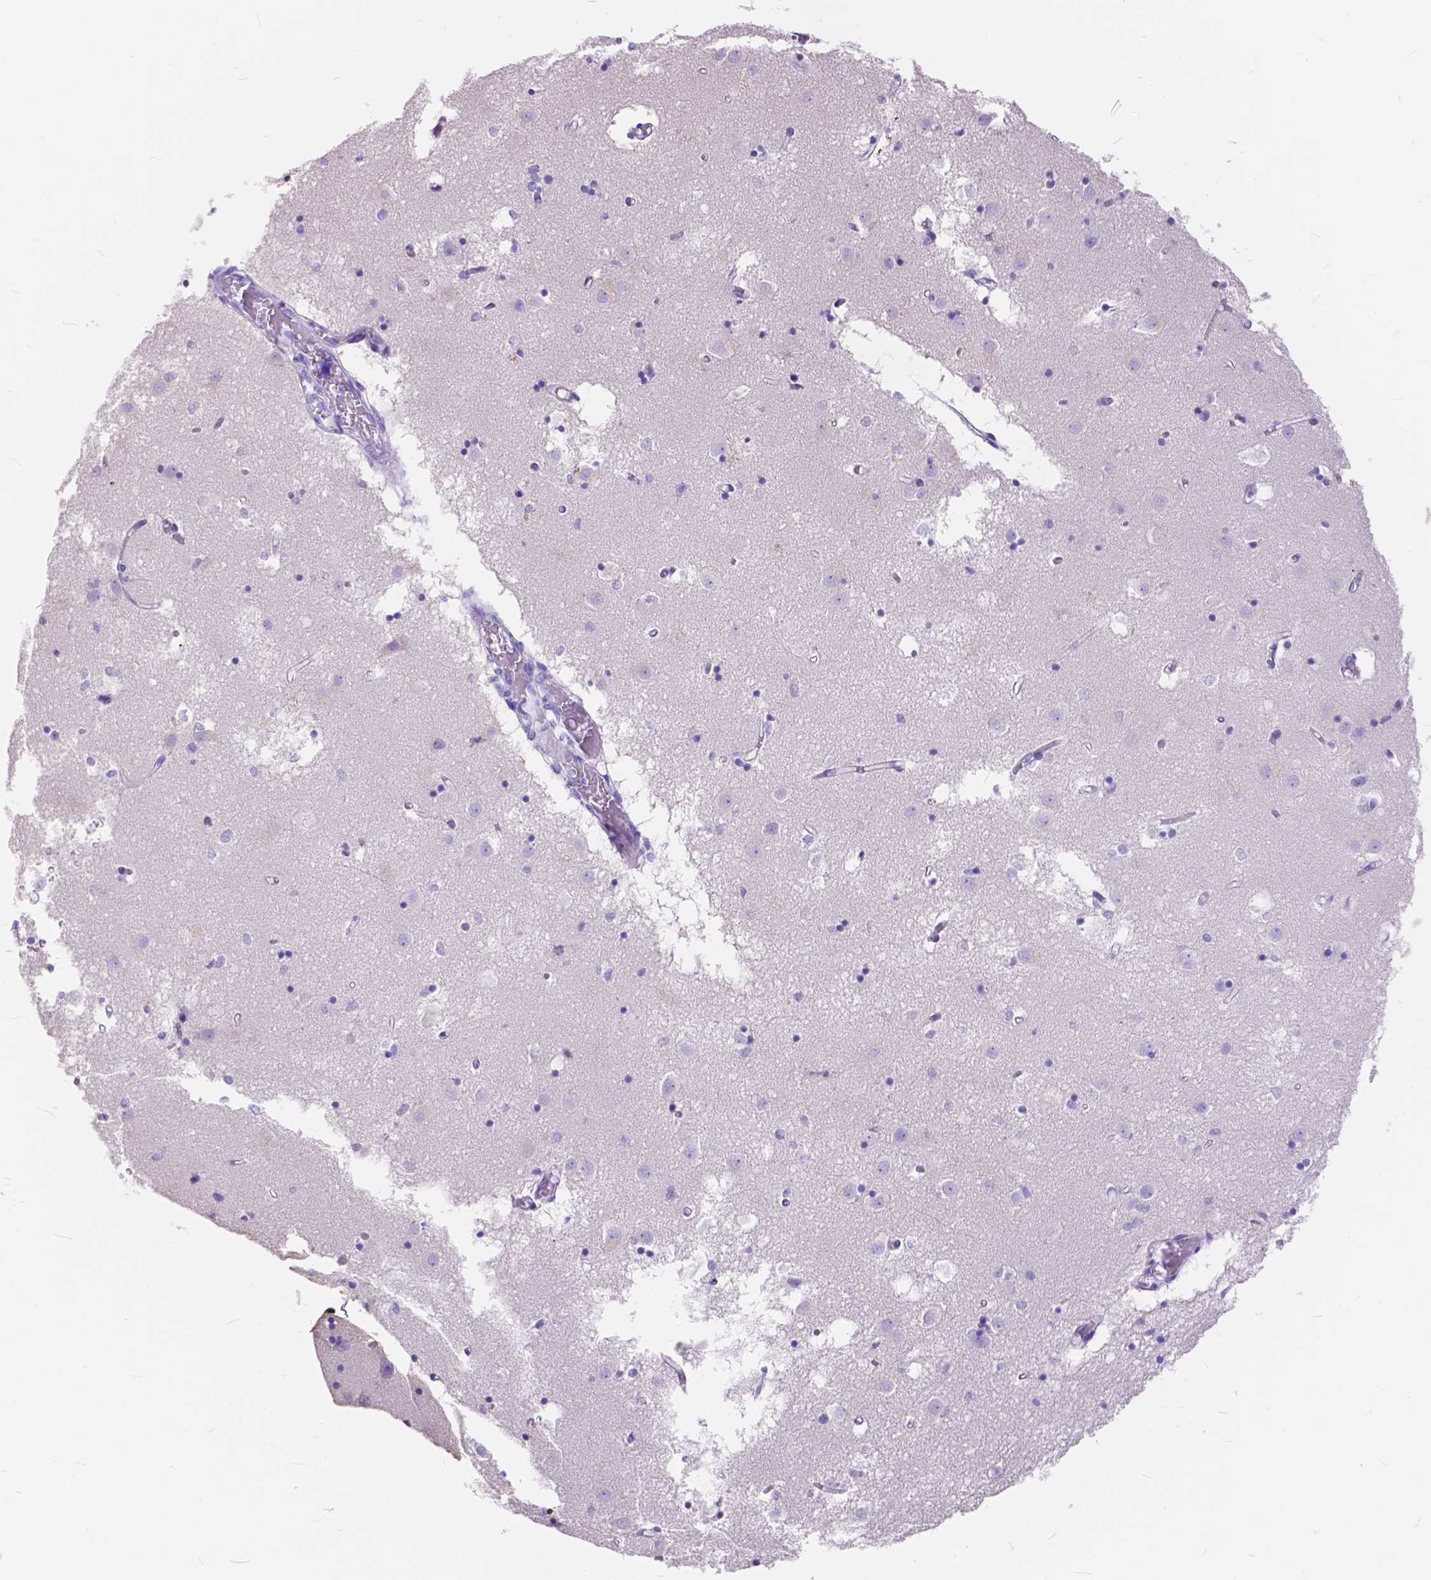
{"staining": {"intensity": "negative", "quantity": "none", "location": "none"}, "tissue": "caudate", "cell_type": "Glial cells", "image_type": "normal", "snomed": [{"axis": "morphology", "description": "Normal tissue, NOS"}, {"axis": "topography", "description": "Lateral ventricle wall"}], "caption": "Glial cells show no significant staining in benign caudate.", "gene": "FOXL2", "patient": {"sex": "male", "age": 70}}